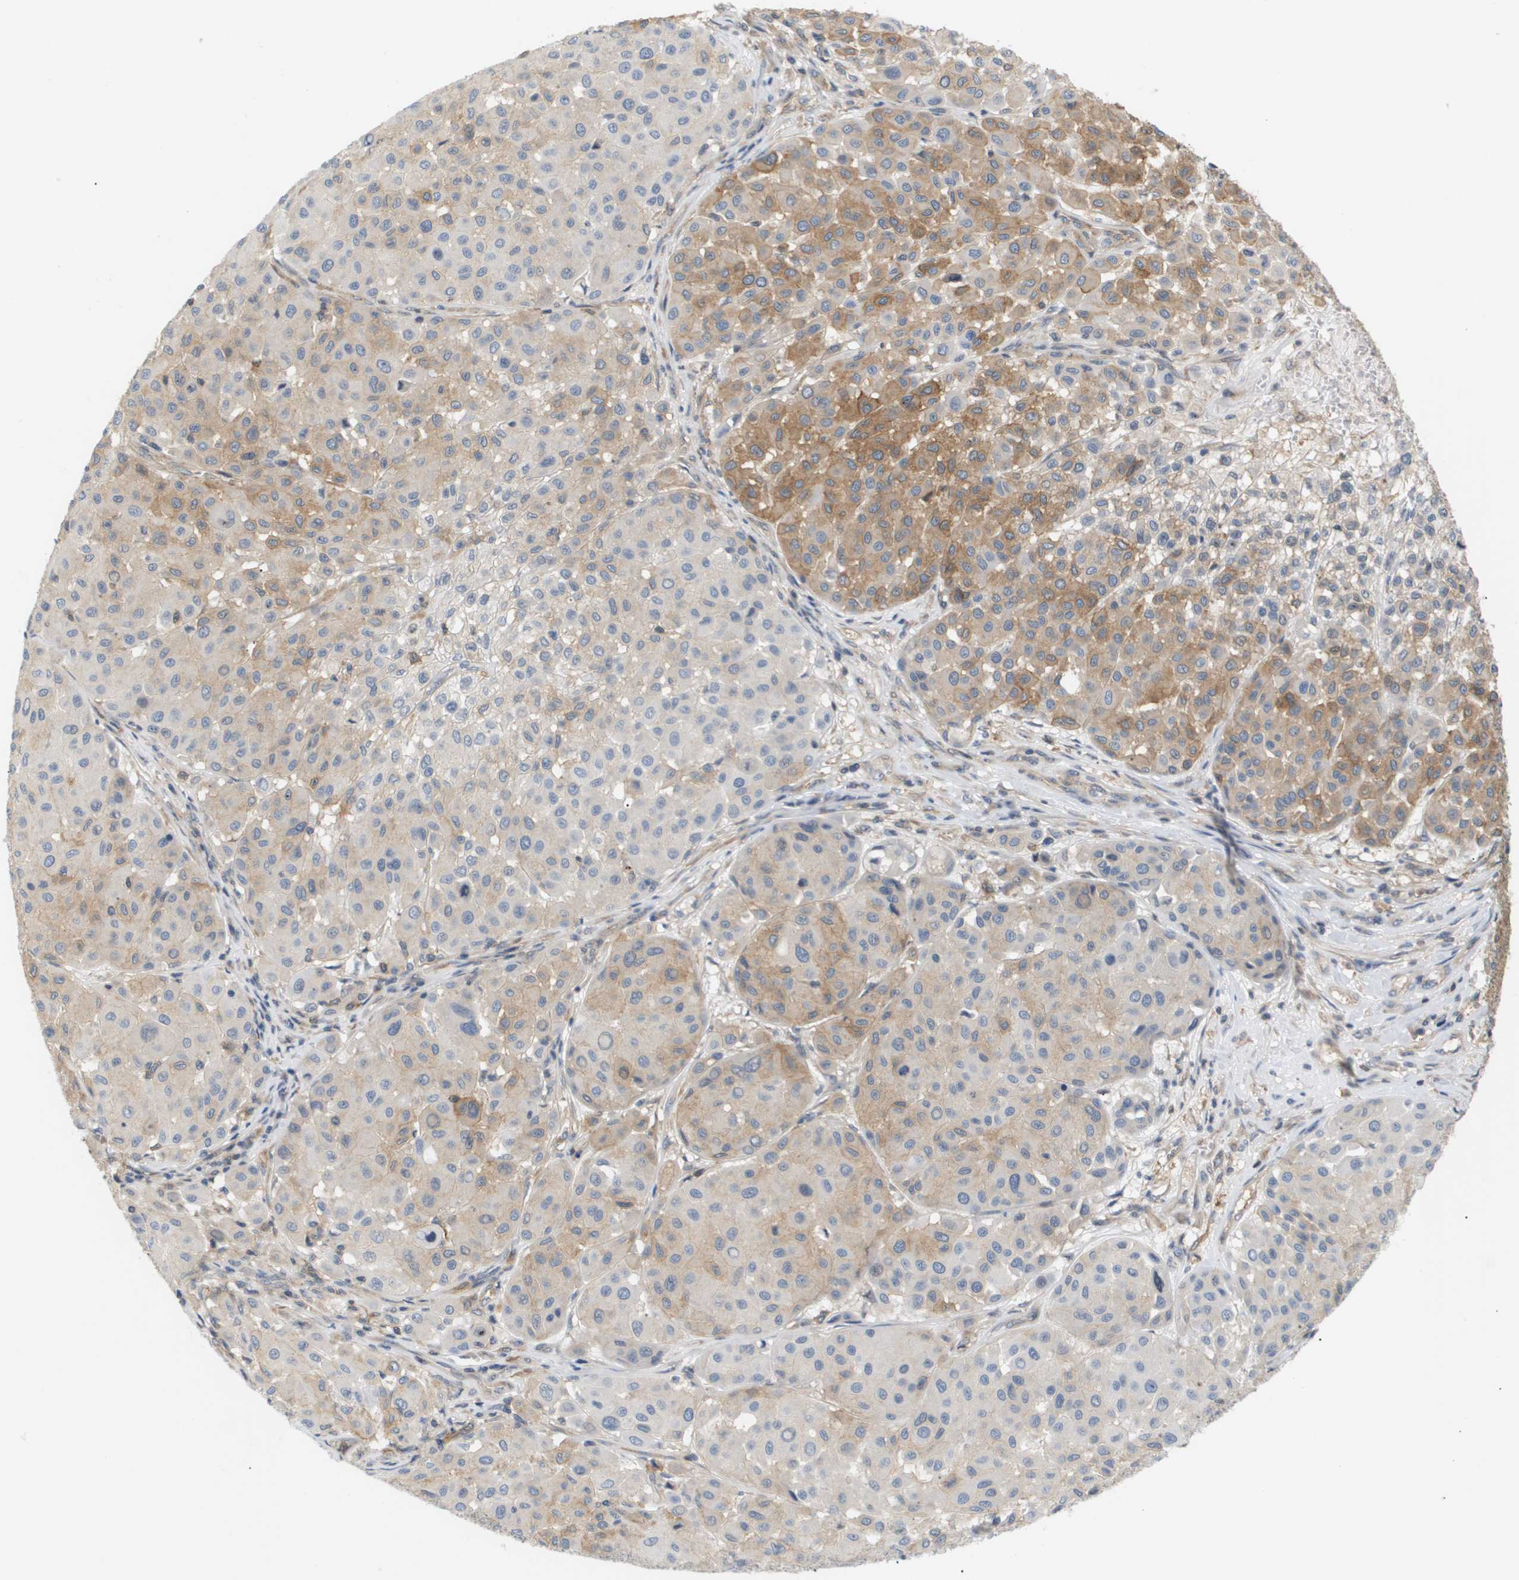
{"staining": {"intensity": "moderate", "quantity": "25%-75%", "location": "cytoplasmic/membranous"}, "tissue": "melanoma", "cell_type": "Tumor cells", "image_type": "cancer", "snomed": [{"axis": "morphology", "description": "Malignant melanoma, Metastatic site"}, {"axis": "topography", "description": "Soft tissue"}], "caption": "Human melanoma stained with a protein marker displays moderate staining in tumor cells.", "gene": "CORO2B", "patient": {"sex": "male", "age": 41}}